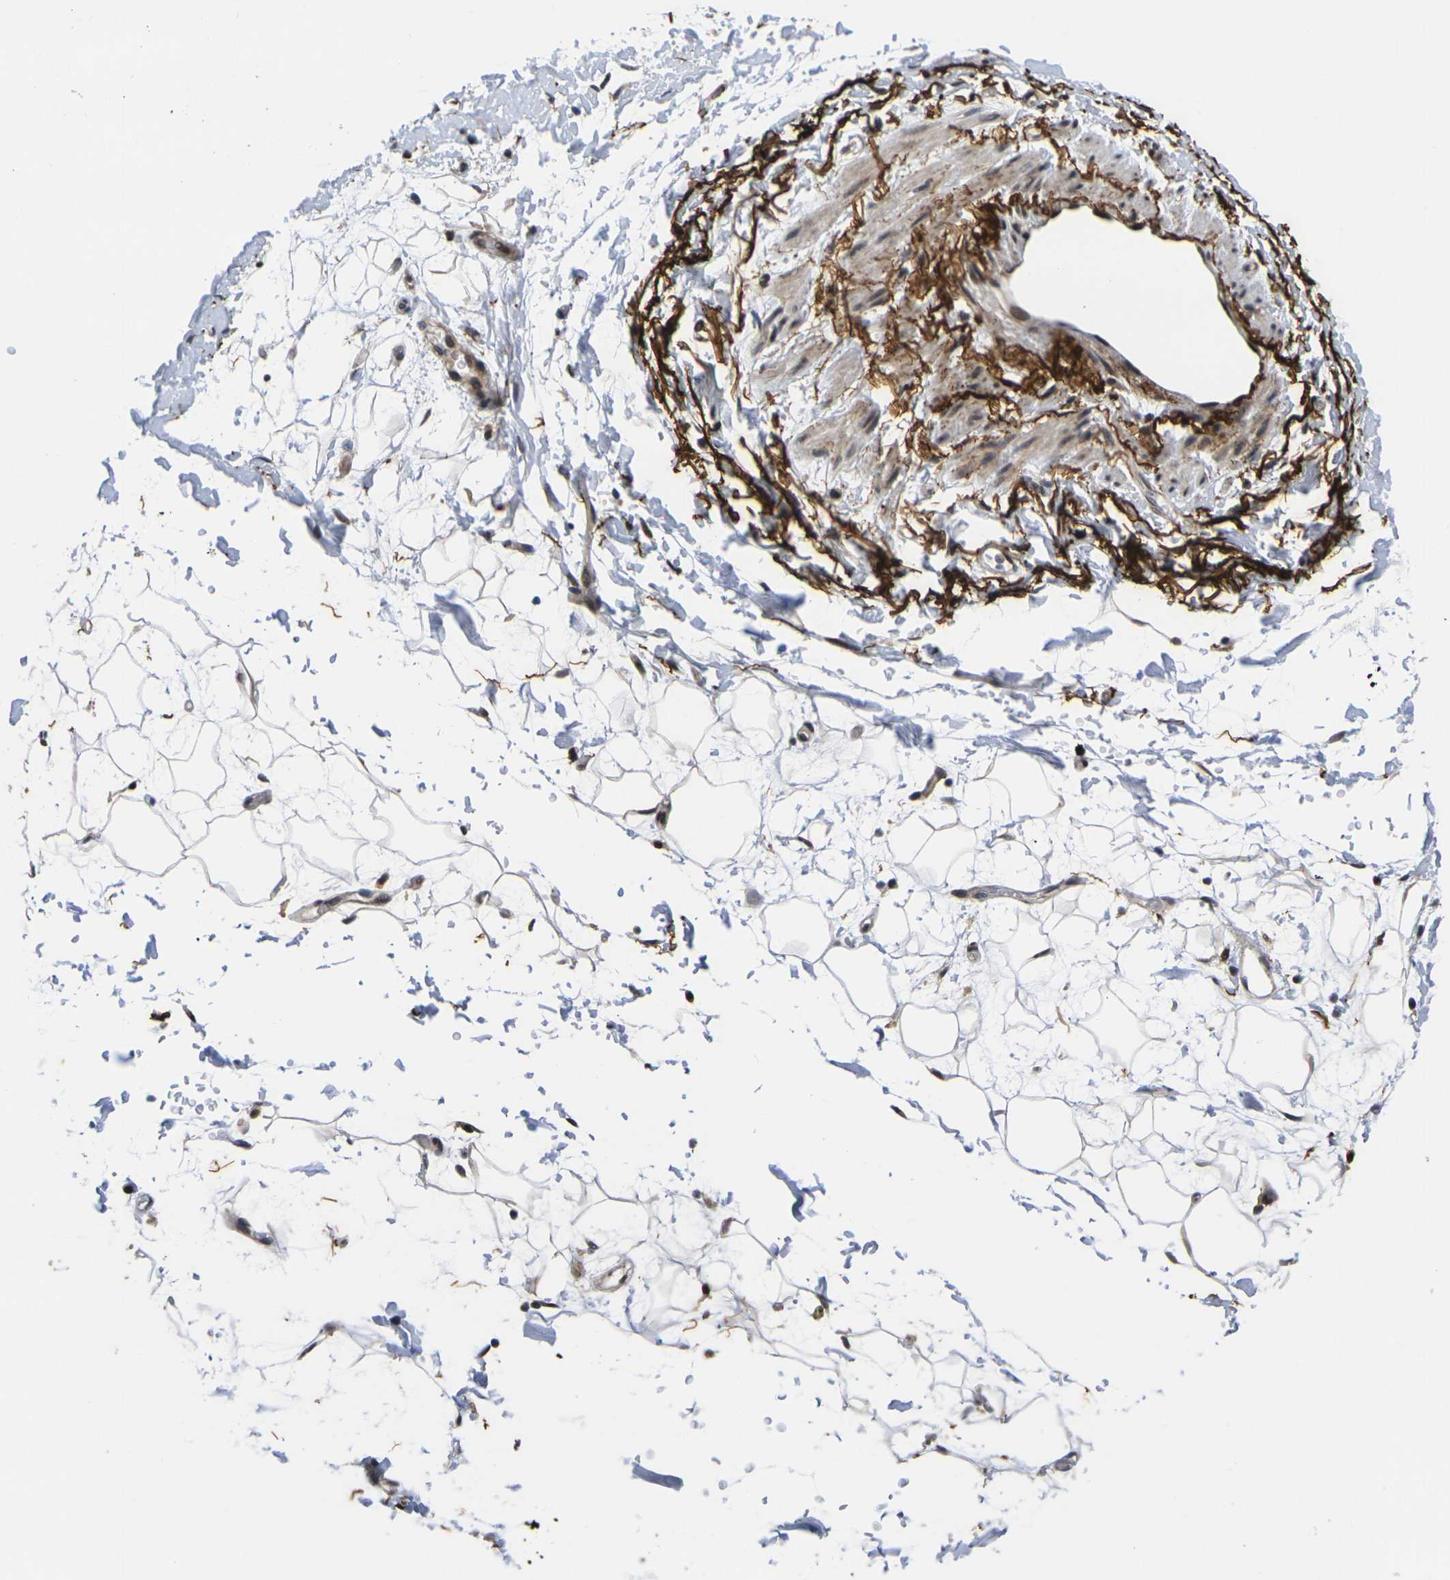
{"staining": {"intensity": "moderate", "quantity": ">75%", "location": "nuclear"}, "tissue": "adipose tissue", "cell_type": "Adipocytes", "image_type": "normal", "snomed": [{"axis": "morphology", "description": "Normal tissue, NOS"}, {"axis": "topography", "description": "Soft tissue"}], "caption": "Immunohistochemical staining of unremarkable human adipose tissue exhibits medium levels of moderate nuclear positivity in approximately >75% of adipocytes.", "gene": "RBM7", "patient": {"sex": "male", "age": 72}}